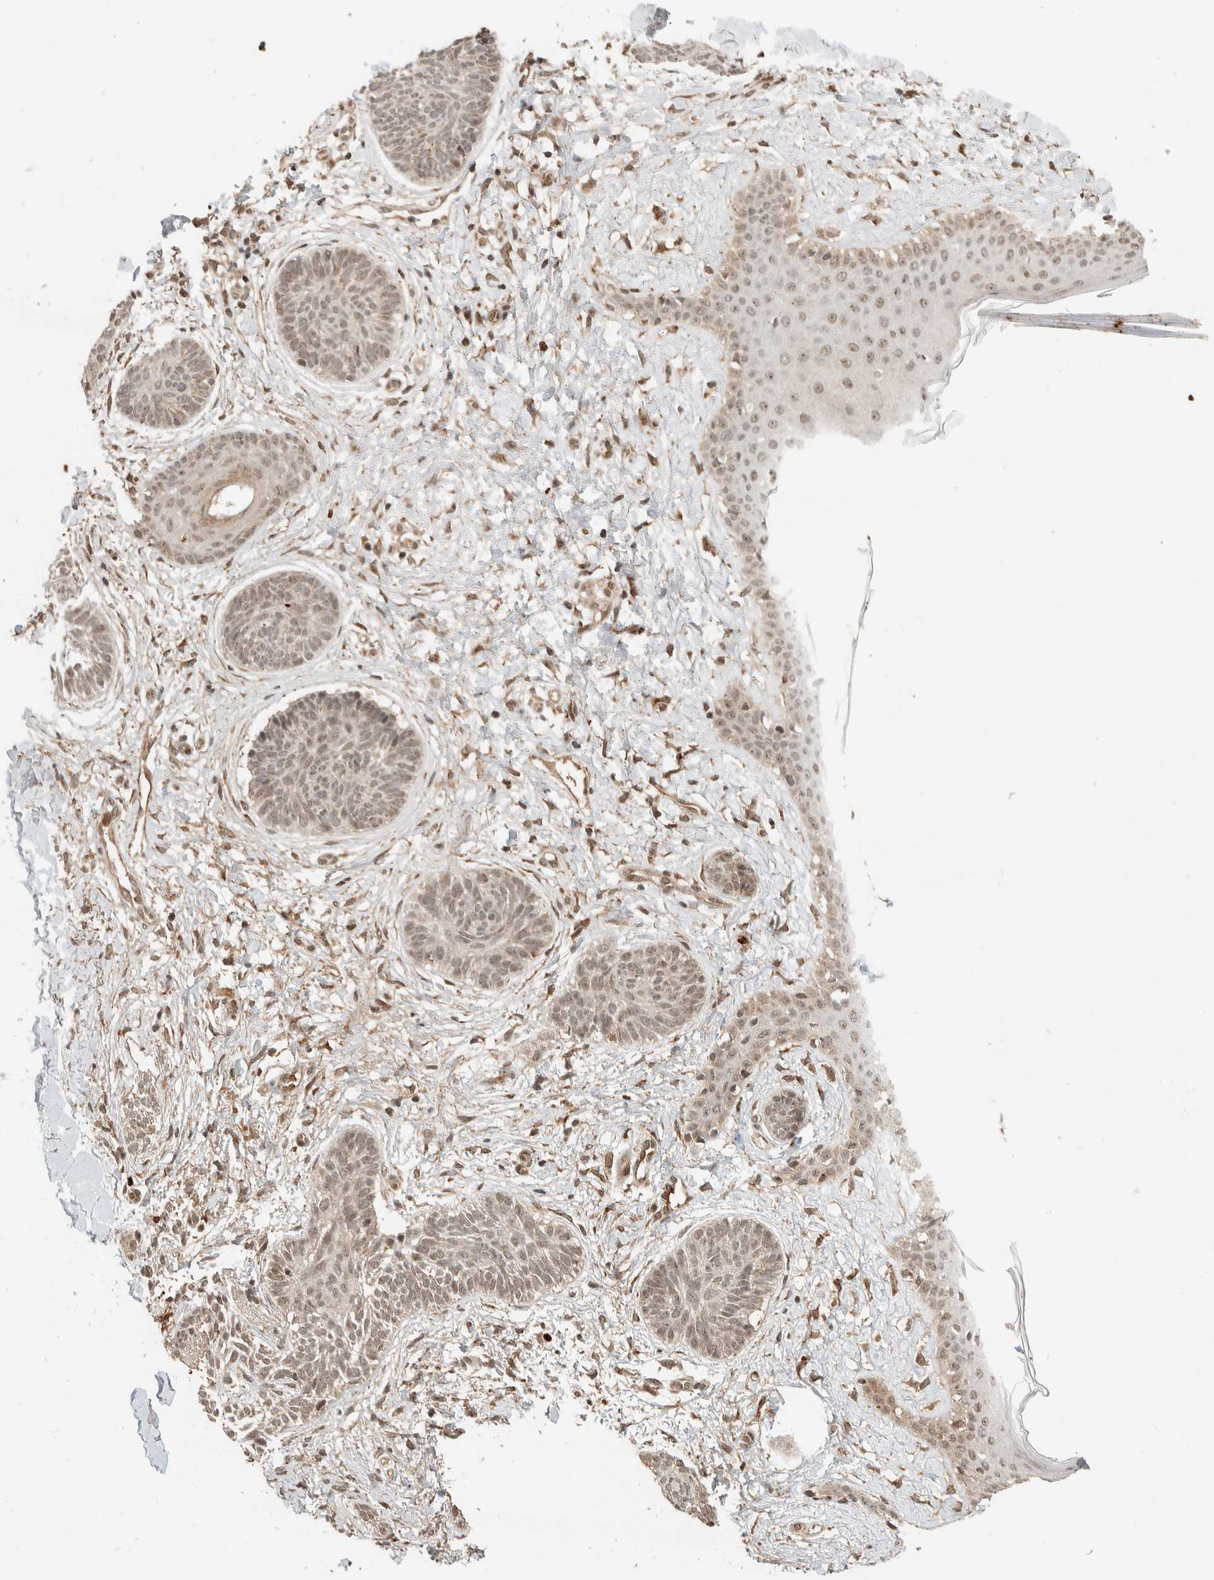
{"staining": {"intensity": "weak", "quantity": ">75%", "location": "nuclear"}, "tissue": "skin cancer", "cell_type": "Tumor cells", "image_type": "cancer", "snomed": [{"axis": "morphology", "description": "Normal tissue, NOS"}, {"axis": "morphology", "description": "Basal cell carcinoma"}, {"axis": "topography", "description": "Skin"}], "caption": "Tumor cells exhibit weak nuclear expression in about >75% of cells in skin basal cell carcinoma.", "gene": "ZBTB2", "patient": {"sex": "male", "age": 63}}